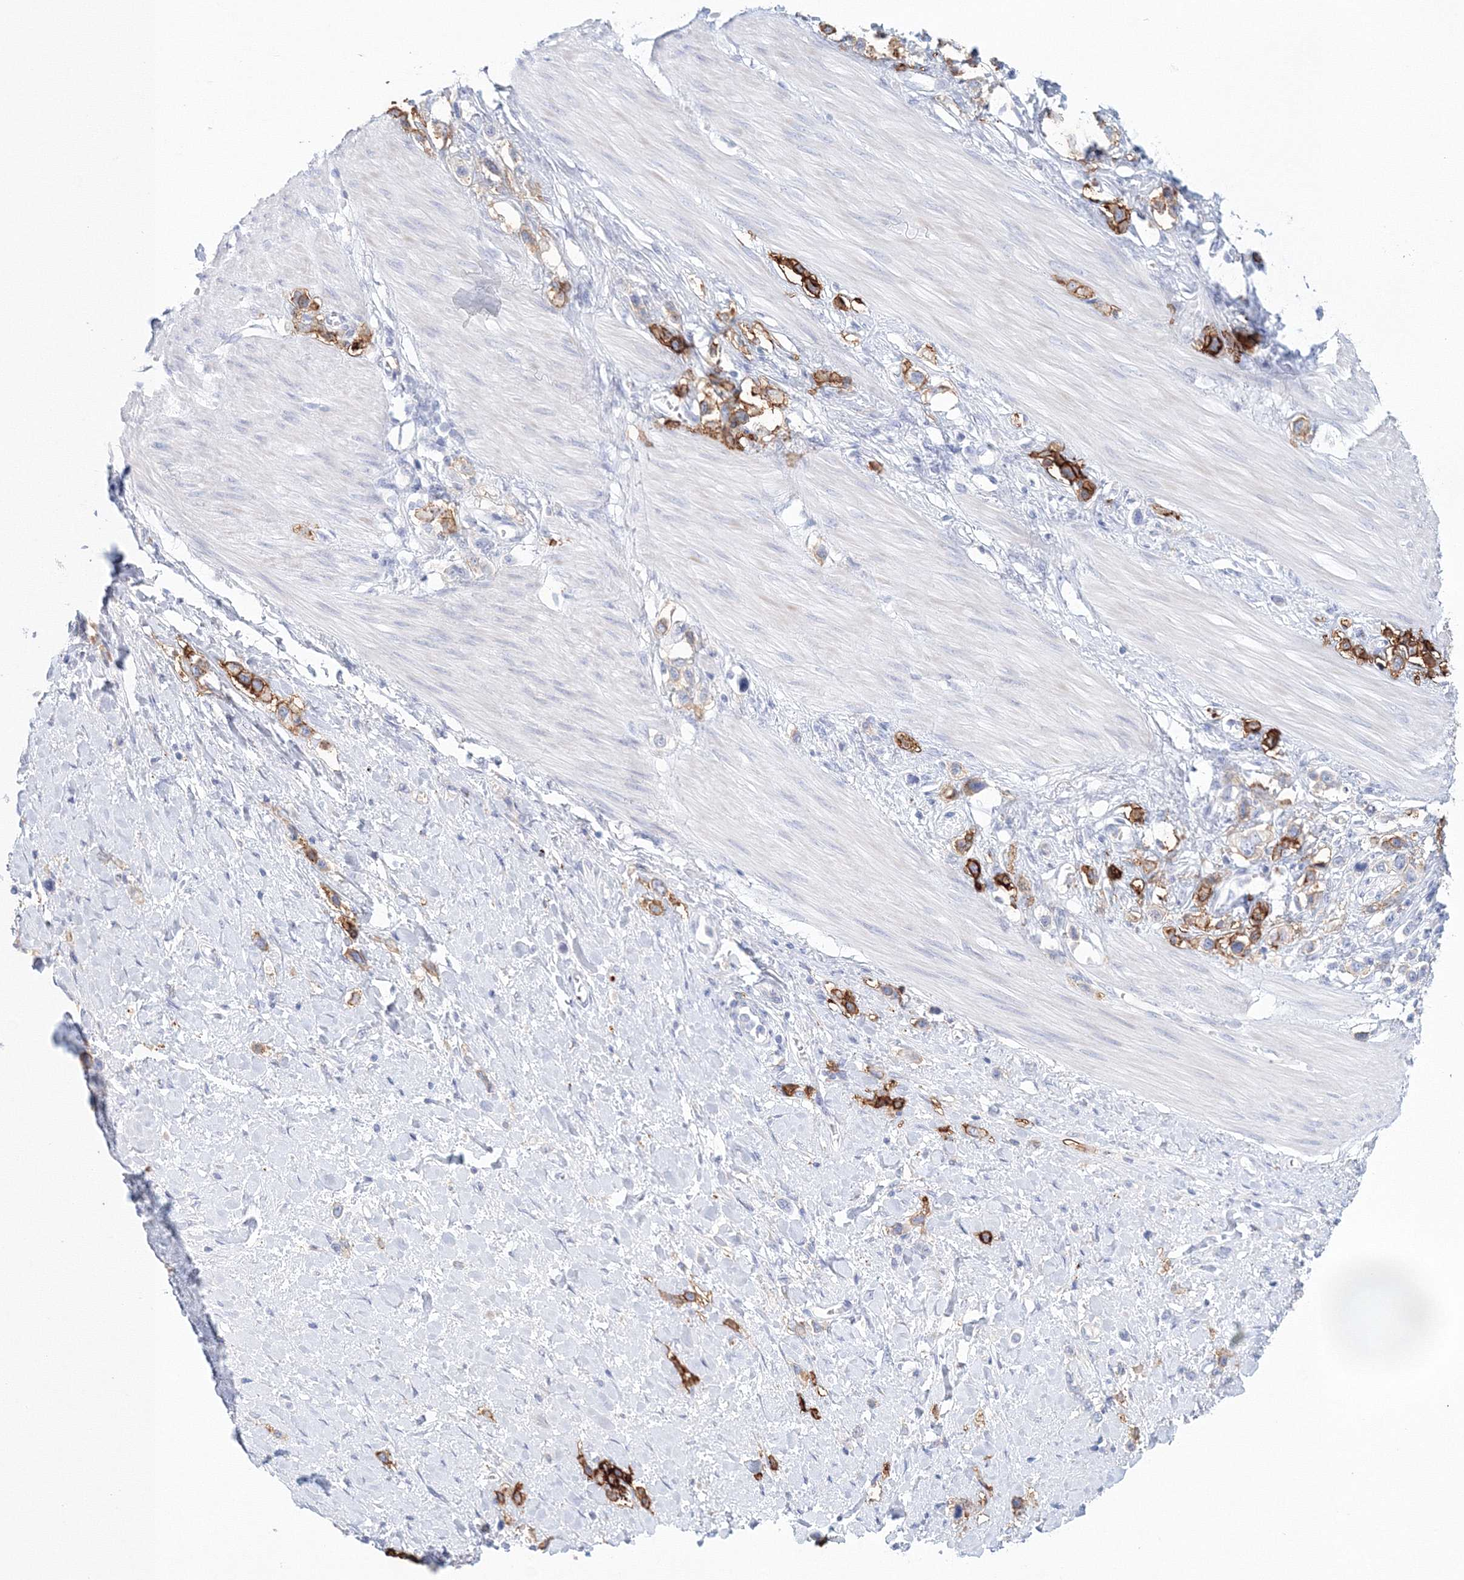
{"staining": {"intensity": "strong", "quantity": ">75%", "location": "cytoplasmic/membranous"}, "tissue": "stomach cancer", "cell_type": "Tumor cells", "image_type": "cancer", "snomed": [{"axis": "morphology", "description": "Adenocarcinoma, NOS"}, {"axis": "topography", "description": "Stomach"}], "caption": "Immunohistochemistry (IHC) photomicrograph of neoplastic tissue: stomach cancer stained using IHC shows high levels of strong protein expression localized specifically in the cytoplasmic/membranous of tumor cells, appearing as a cytoplasmic/membranous brown color.", "gene": "VSIG1", "patient": {"sex": "female", "age": 65}}